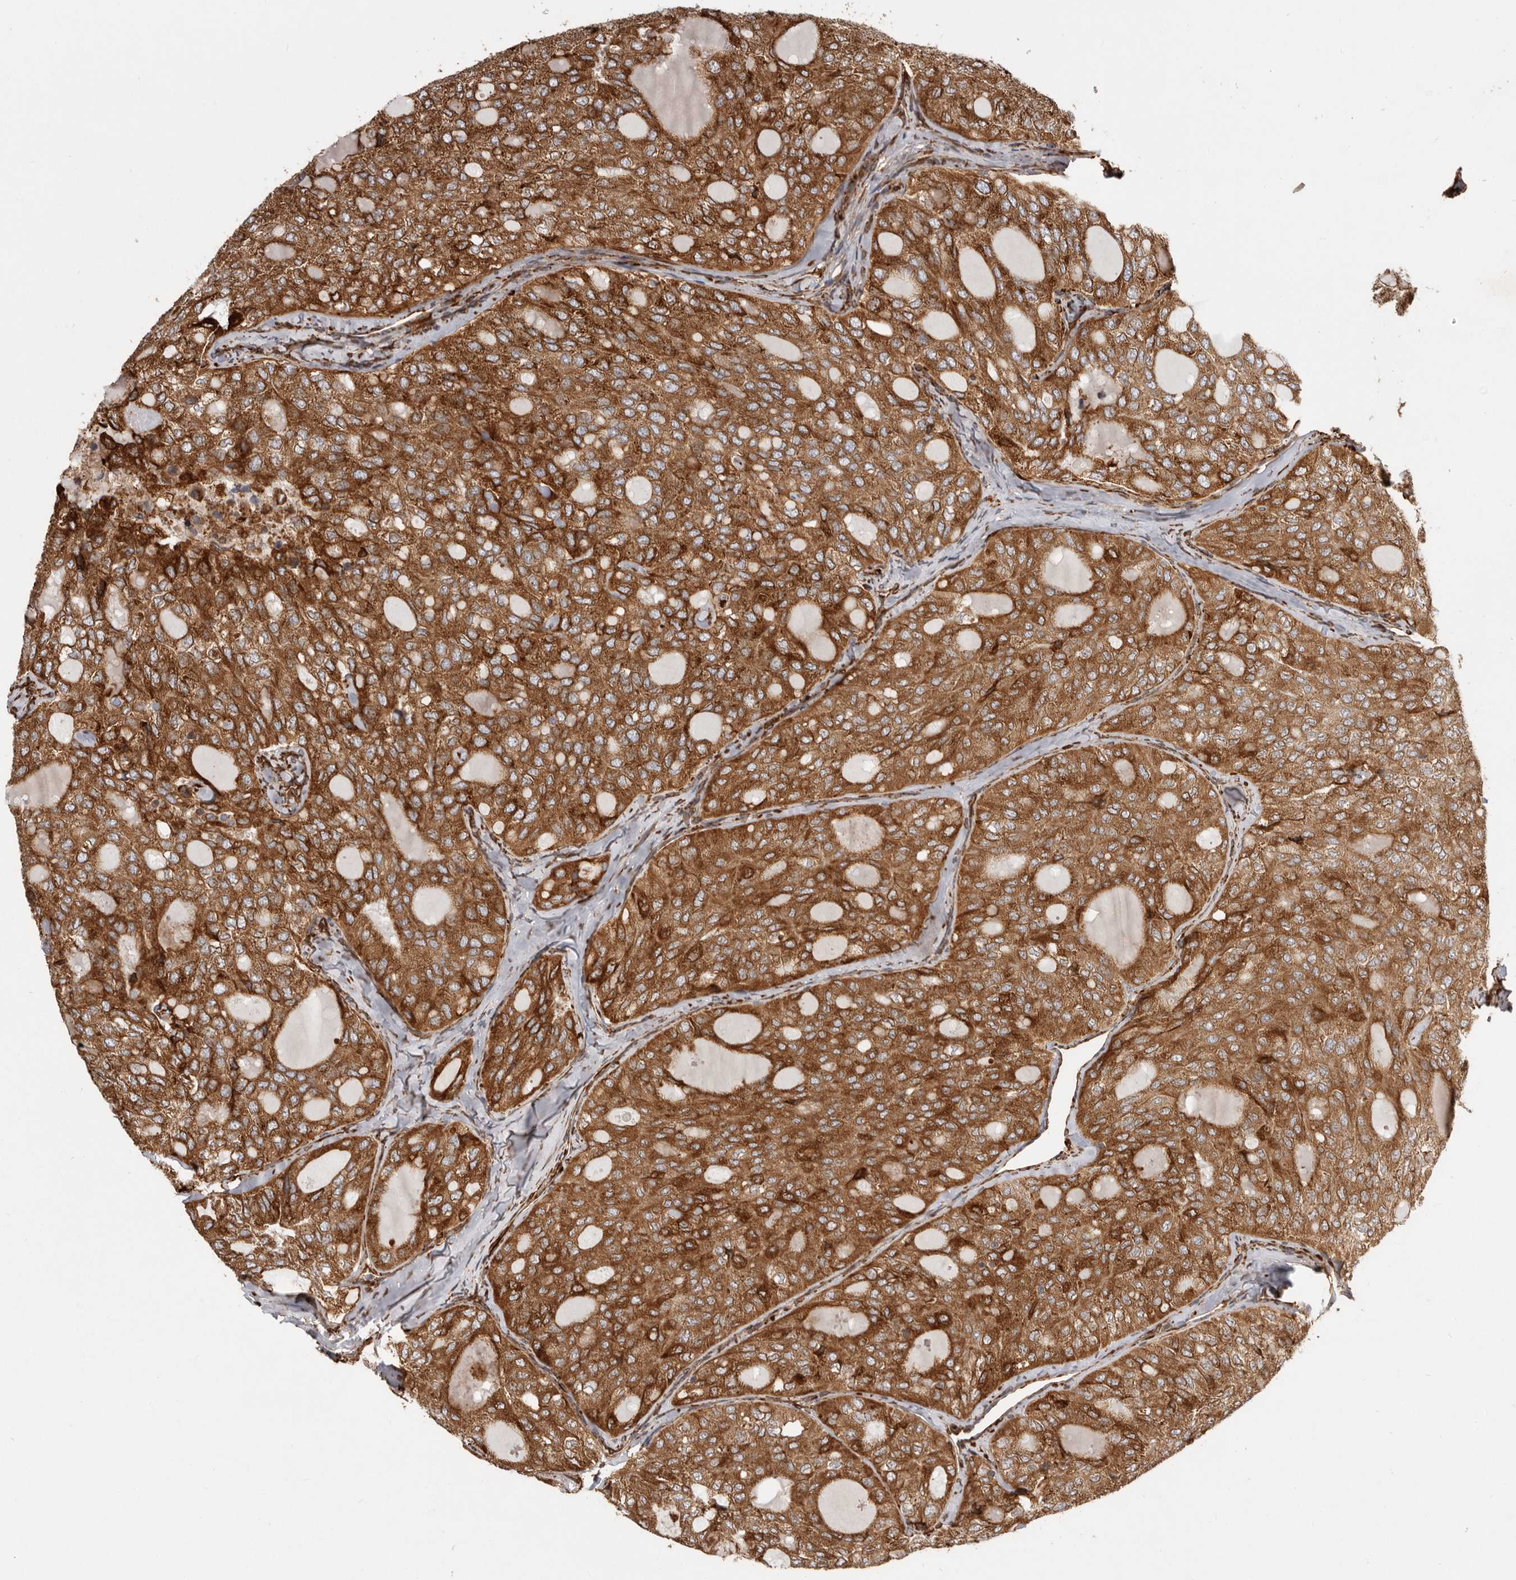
{"staining": {"intensity": "strong", "quantity": ">75%", "location": "cytoplasmic/membranous"}, "tissue": "thyroid cancer", "cell_type": "Tumor cells", "image_type": "cancer", "snomed": [{"axis": "morphology", "description": "Follicular adenoma carcinoma, NOS"}, {"axis": "topography", "description": "Thyroid gland"}], "caption": "Immunohistochemical staining of thyroid cancer (follicular adenoma carcinoma) demonstrates strong cytoplasmic/membranous protein staining in about >75% of tumor cells. (brown staining indicates protein expression, while blue staining denotes nuclei).", "gene": "WDTC1", "patient": {"sex": "male", "age": 75}}